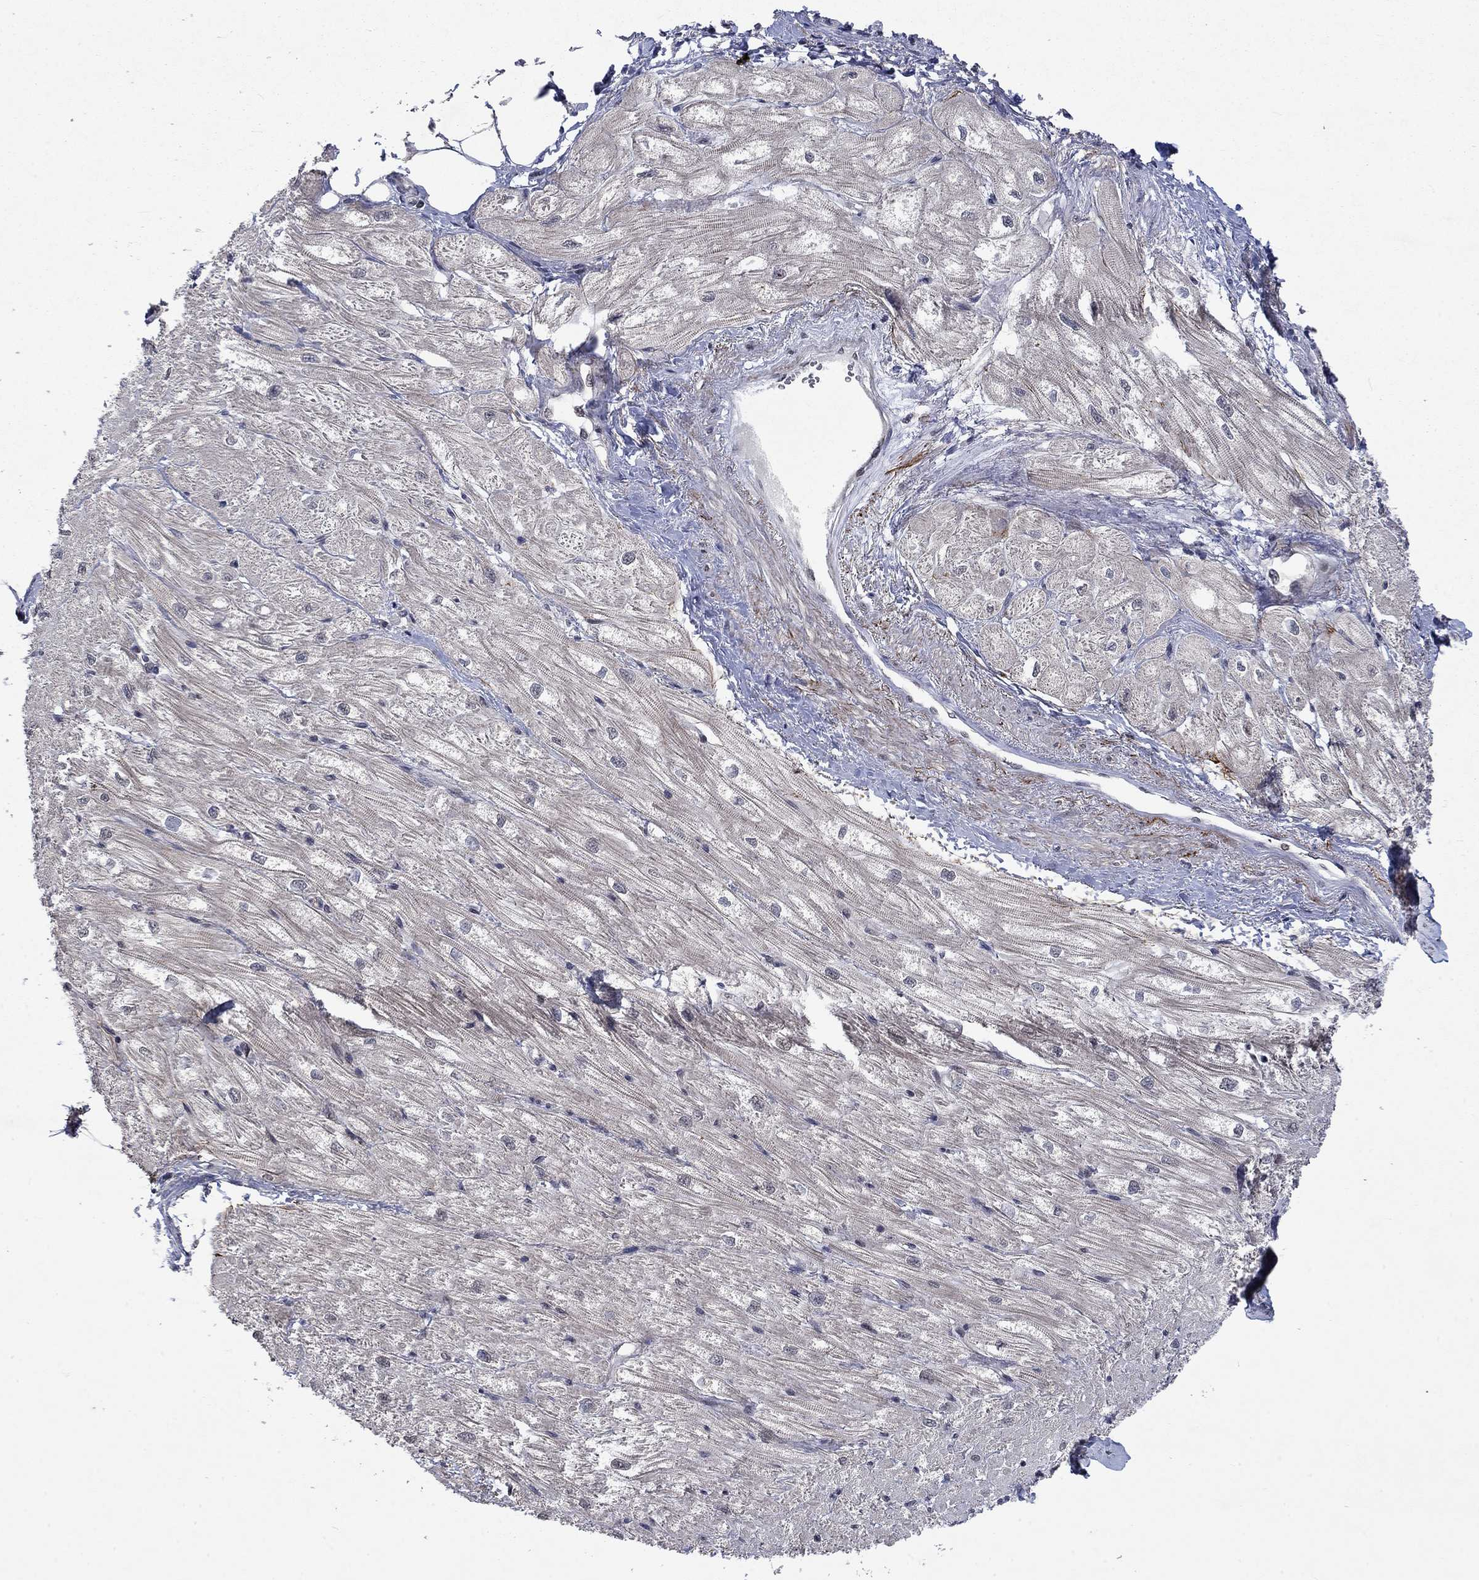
{"staining": {"intensity": "negative", "quantity": "none", "location": "none"}, "tissue": "heart muscle", "cell_type": "Cardiomyocytes", "image_type": "normal", "snomed": [{"axis": "morphology", "description": "Normal tissue, NOS"}, {"axis": "topography", "description": "Heart"}], "caption": "DAB immunohistochemical staining of unremarkable human heart muscle exhibits no significant positivity in cardiomyocytes.", "gene": "PPP1R9A", "patient": {"sex": "male", "age": 57}}